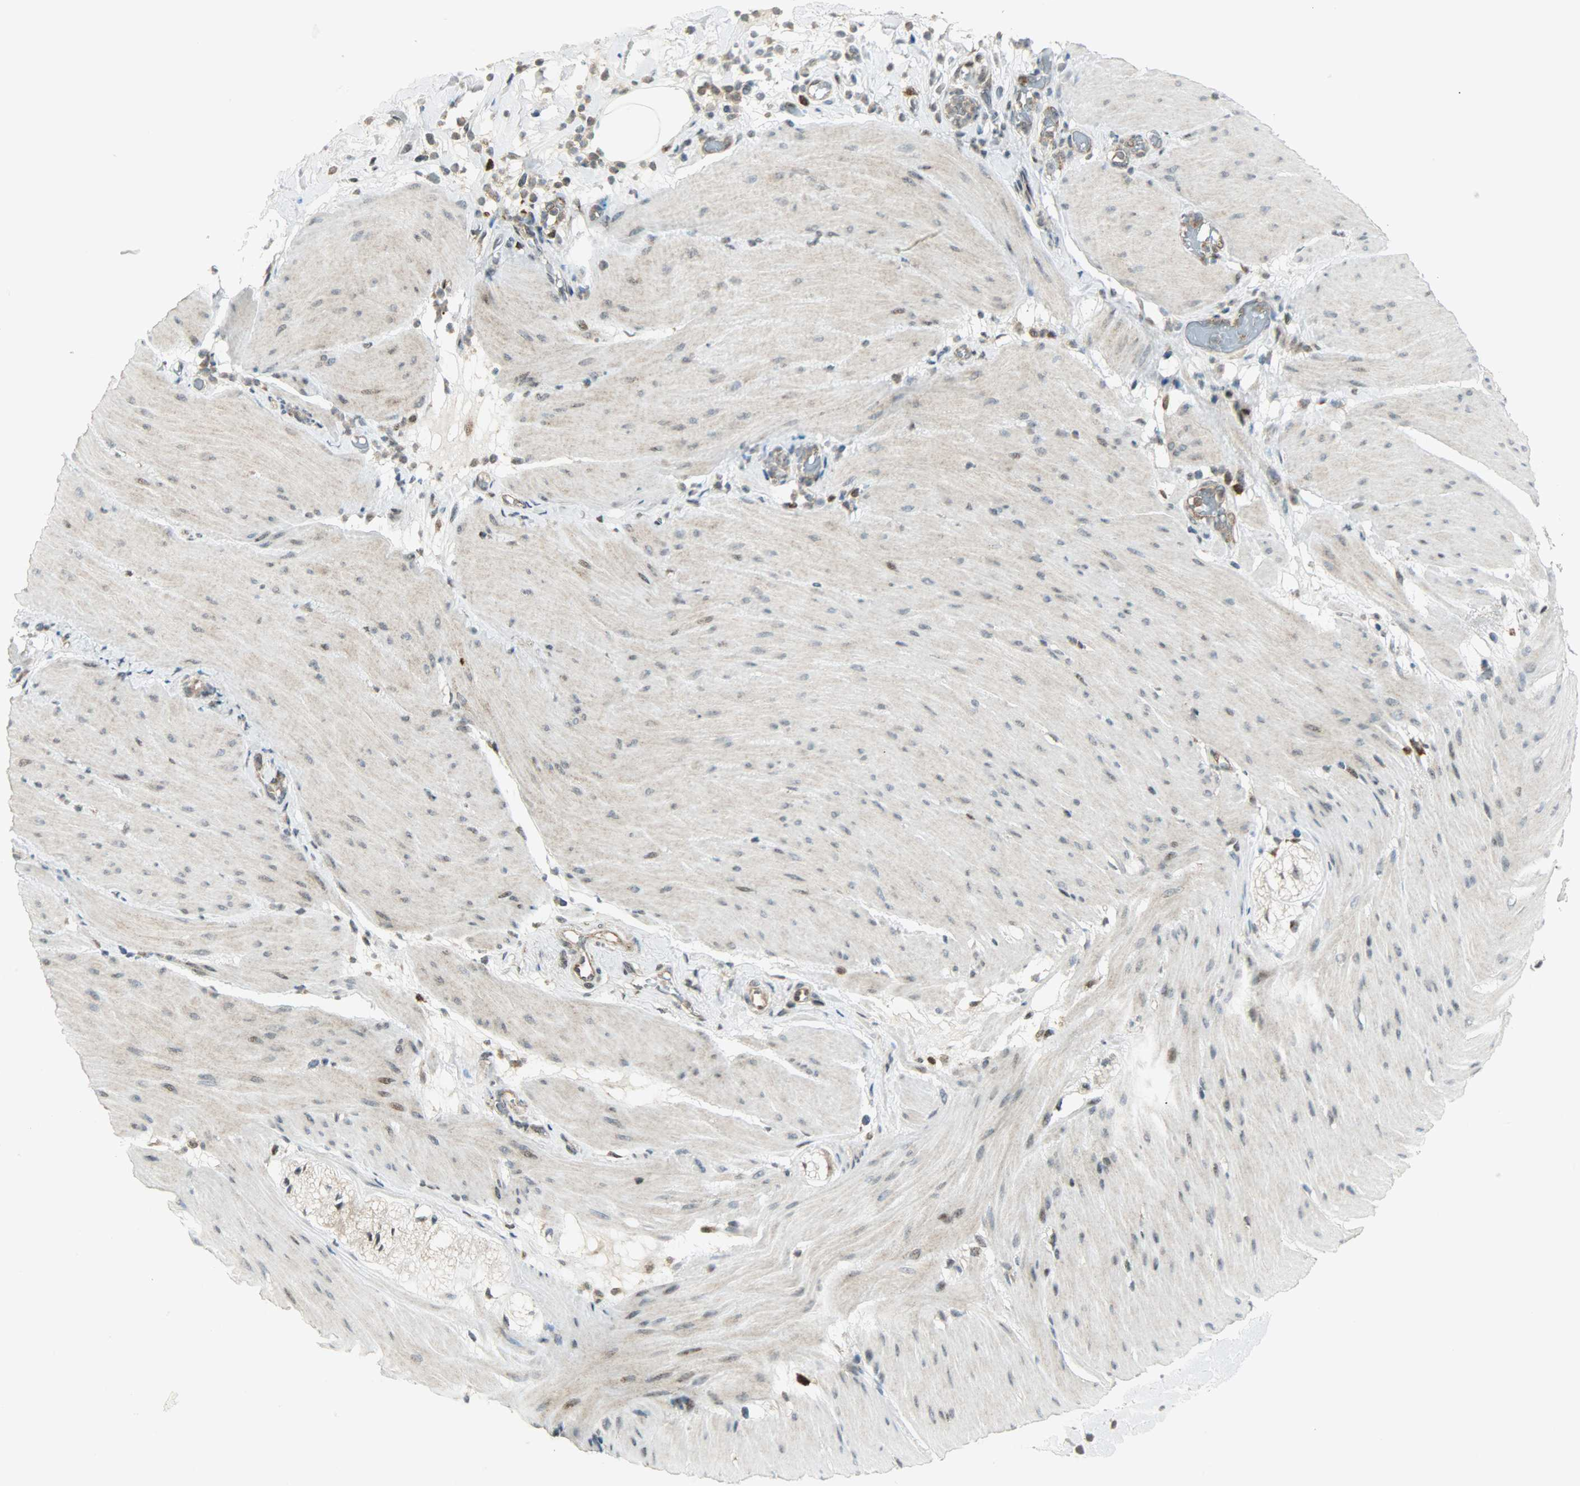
{"staining": {"intensity": "negative", "quantity": "none", "location": "none"}, "tissue": "smooth muscle", "cell_type": "Smooth muscle cells", "image_type": "normal", "snomed": [{"axis": "morphology", "description": "Normal tissue, NOS"}, {"axis": "topography", "description": "Smooth muscle"}, {"axis": "topography", "description": "Colon"}], "caption": "This is a micrograph of immunohistochemistry (IHC) staining of unremarkable smooth muscle, which shows no staining in smooth muscle cells.", "gene": "IL15", "patient": {"sex": "male", "age": 67}}